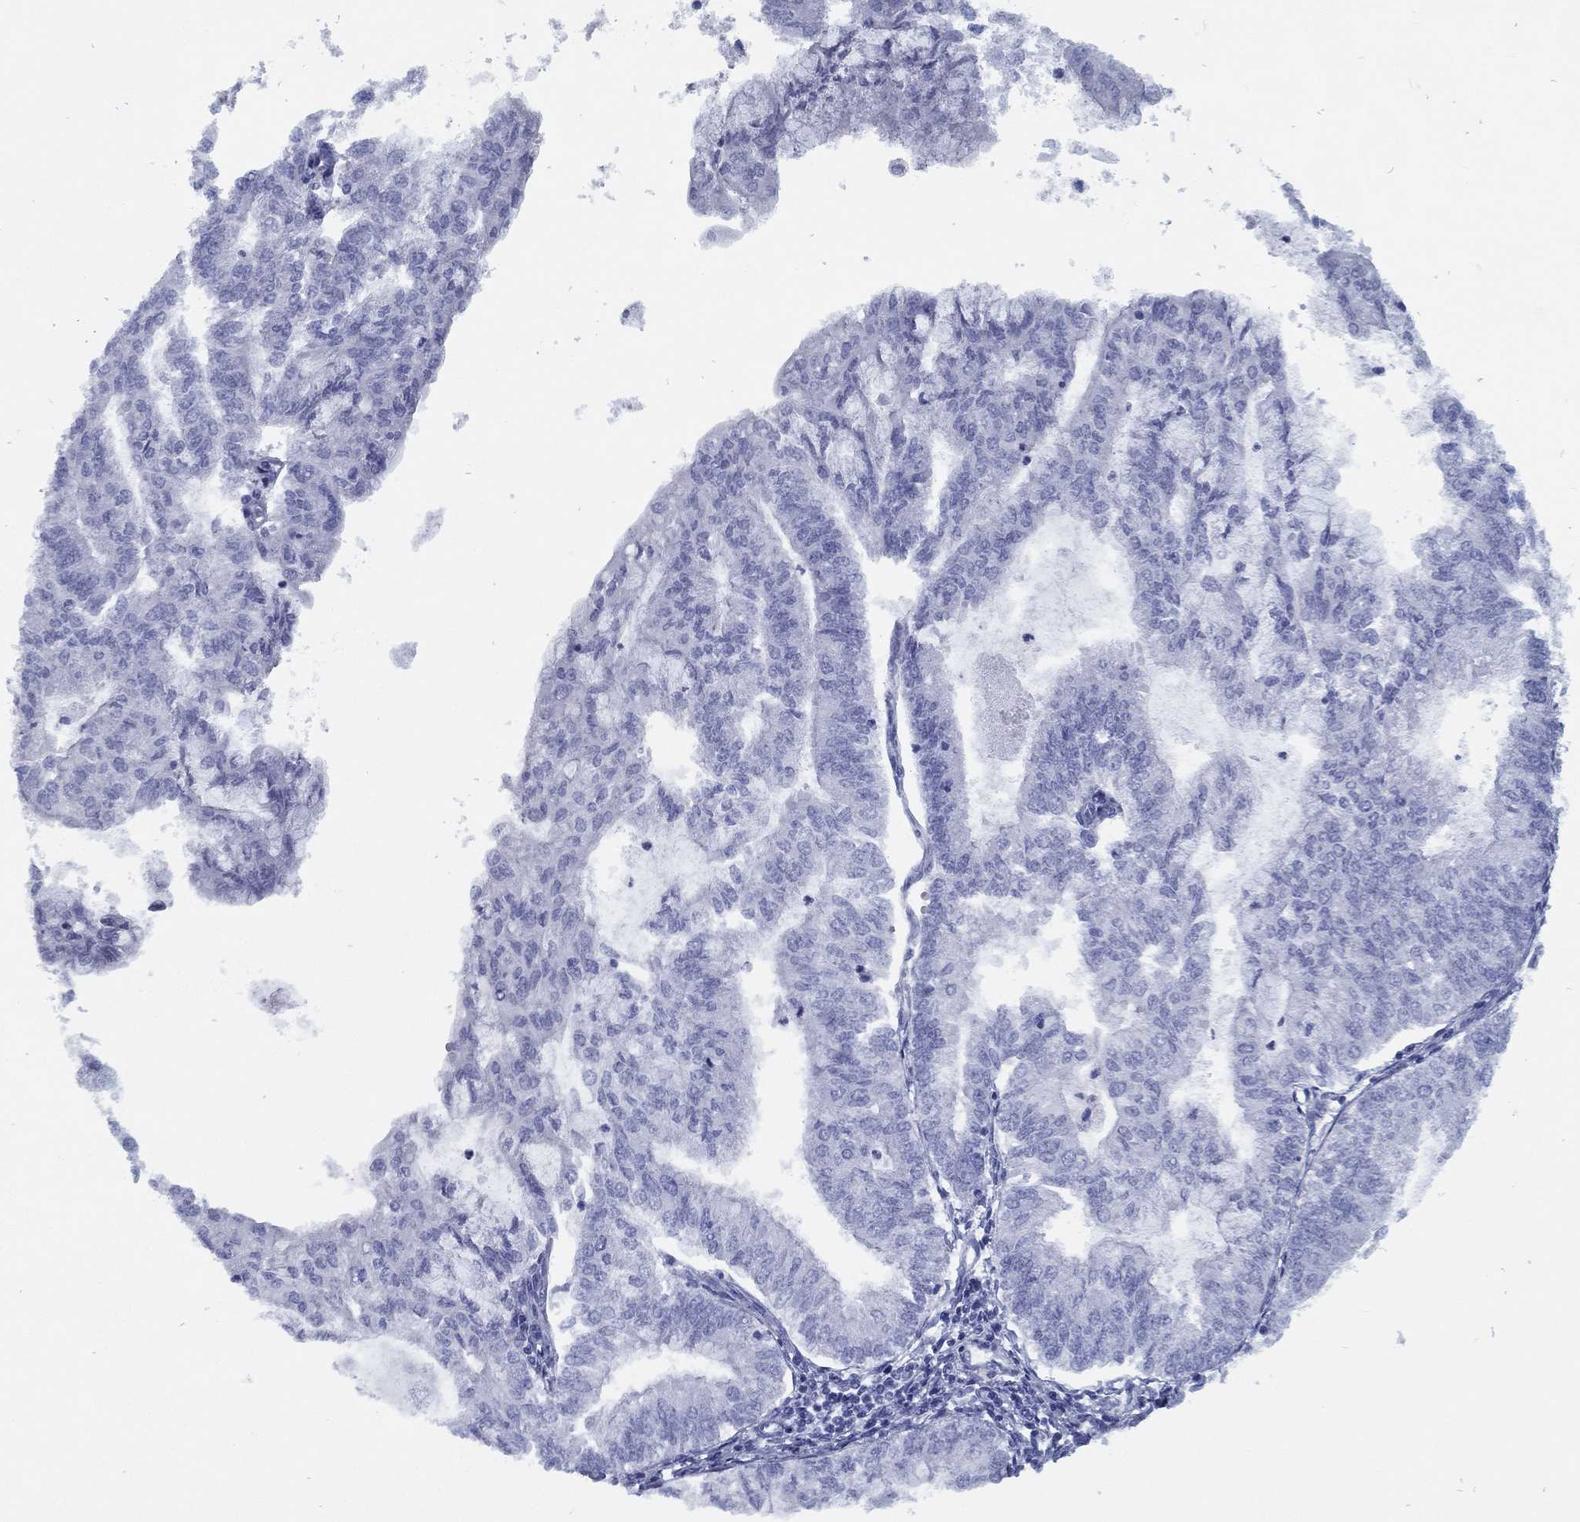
{"staining": {"intensity": "negative", "quantity": "none", "location": "none"}, "tissue": "endometrial cancer", "cell_type": "Tumor cells", "image_type": "cancer", "snomed": [{"axis": "morphology", "description": "Adenocarcinoma, NOS"}, {"axis": "topography", "description": "Endometrium"}], "caption": "IHC micrograph of neoplastic tissue: endometrial cancer (adenocarcinoma) stained with DAB (3,3'-diaminobenzidine) exhibits no significant protein staining in tumor cells.", "gene": "TMEM252", "patient": {"sex": "female", "age": 59}}